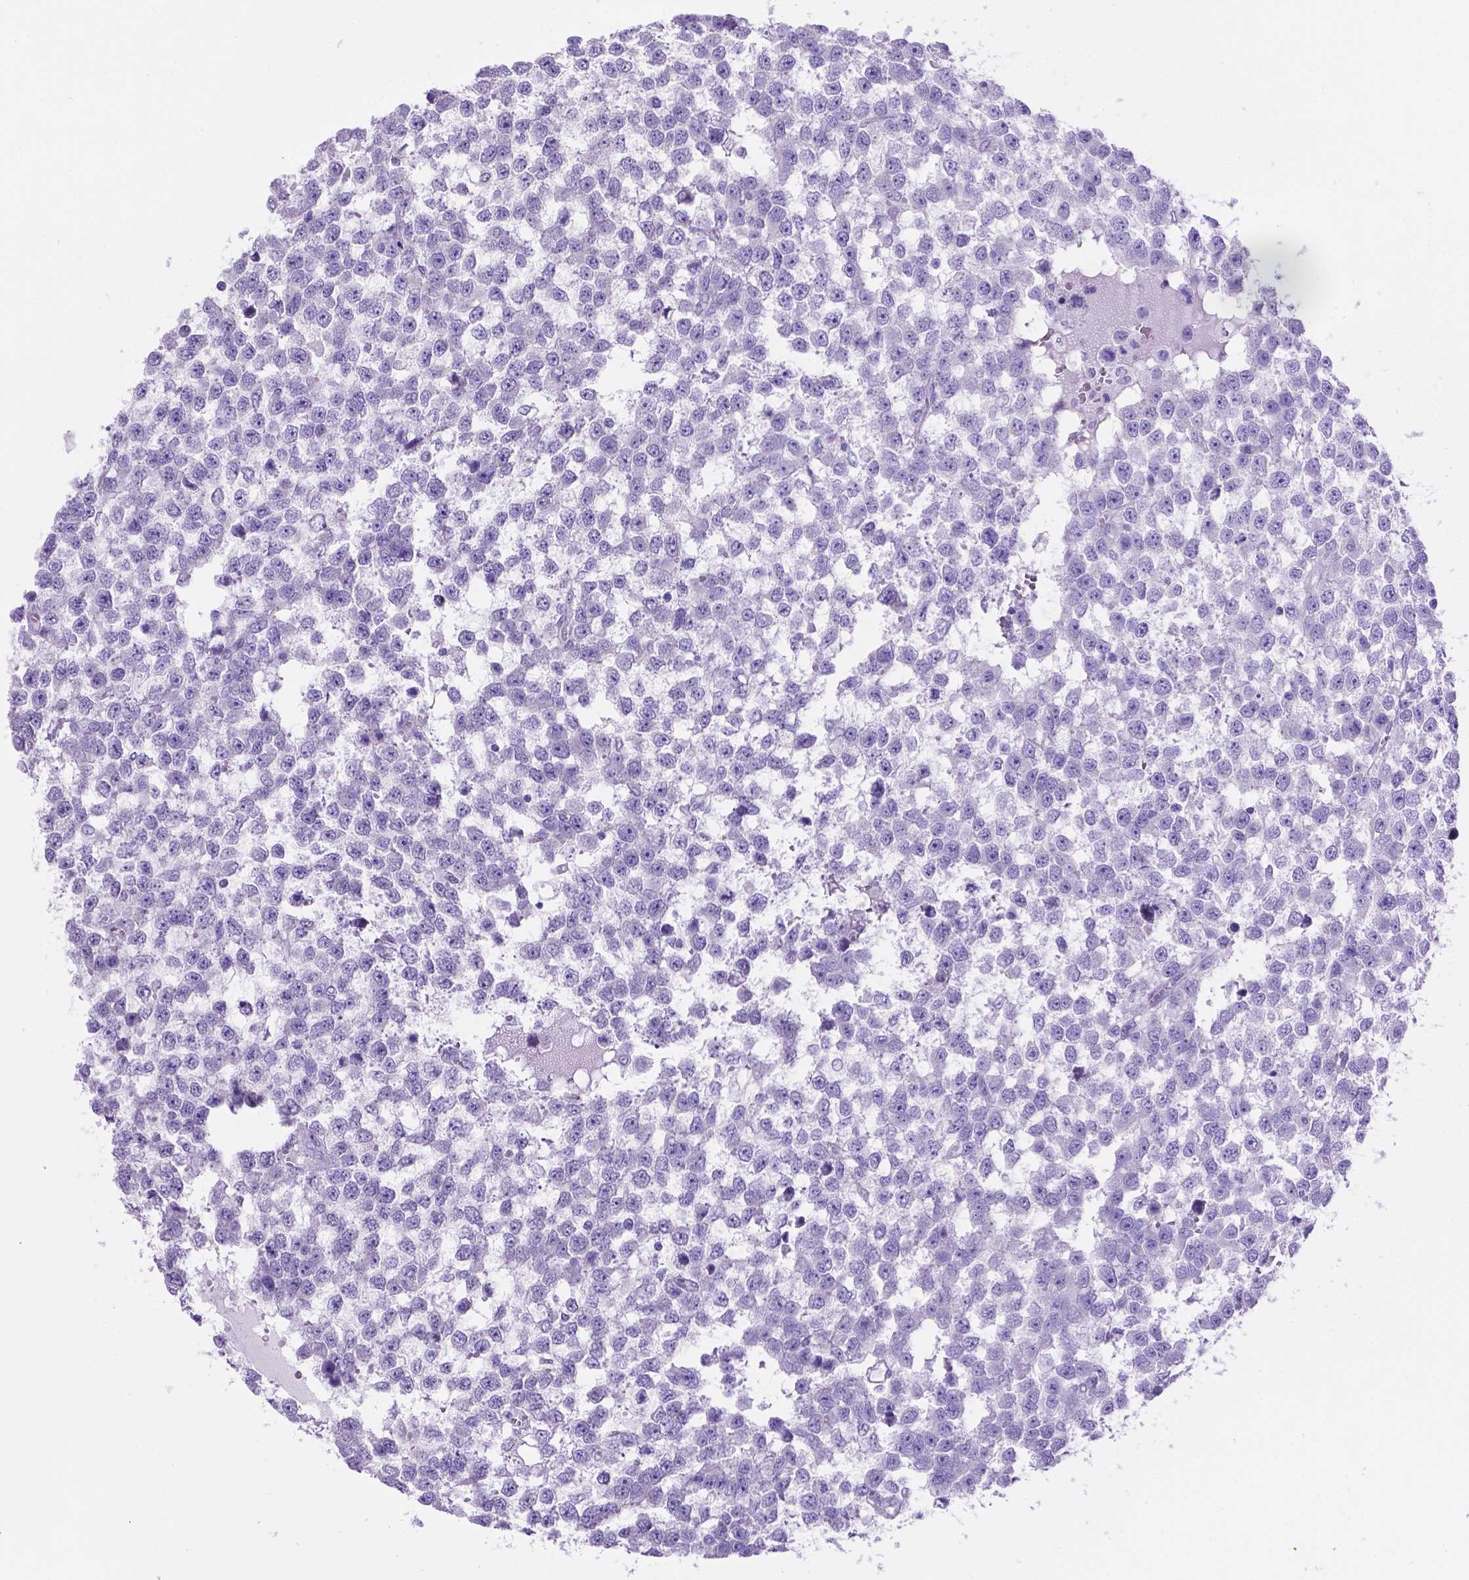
{"staining": {"intensity": "negative", "quantity": "none", "location": "none"}, "tissue": "testis cancer", "cell_type": "Tumor cells", "image_type": "cancer", "snomed": [{"axis": "morphology", "description": "Normal tissue, NOS"}, {"axis": "morphology", "description": "Seminoma, NOS"}, {"axis": "topography", "description": "Testis"}, {"axis": "topography", "description": "Epididymis"}], "caption": "A high-resolution image shows immunohistochemistry staining of testis cancer (seminoma), which displays no significant positivity in tumor cells. The staining is performed using DAB brown chromogen with nuclei counter-stained in using hematoxylin.", "gene": "TMEM210", "patient": {"sex": "male", "age": 34}}